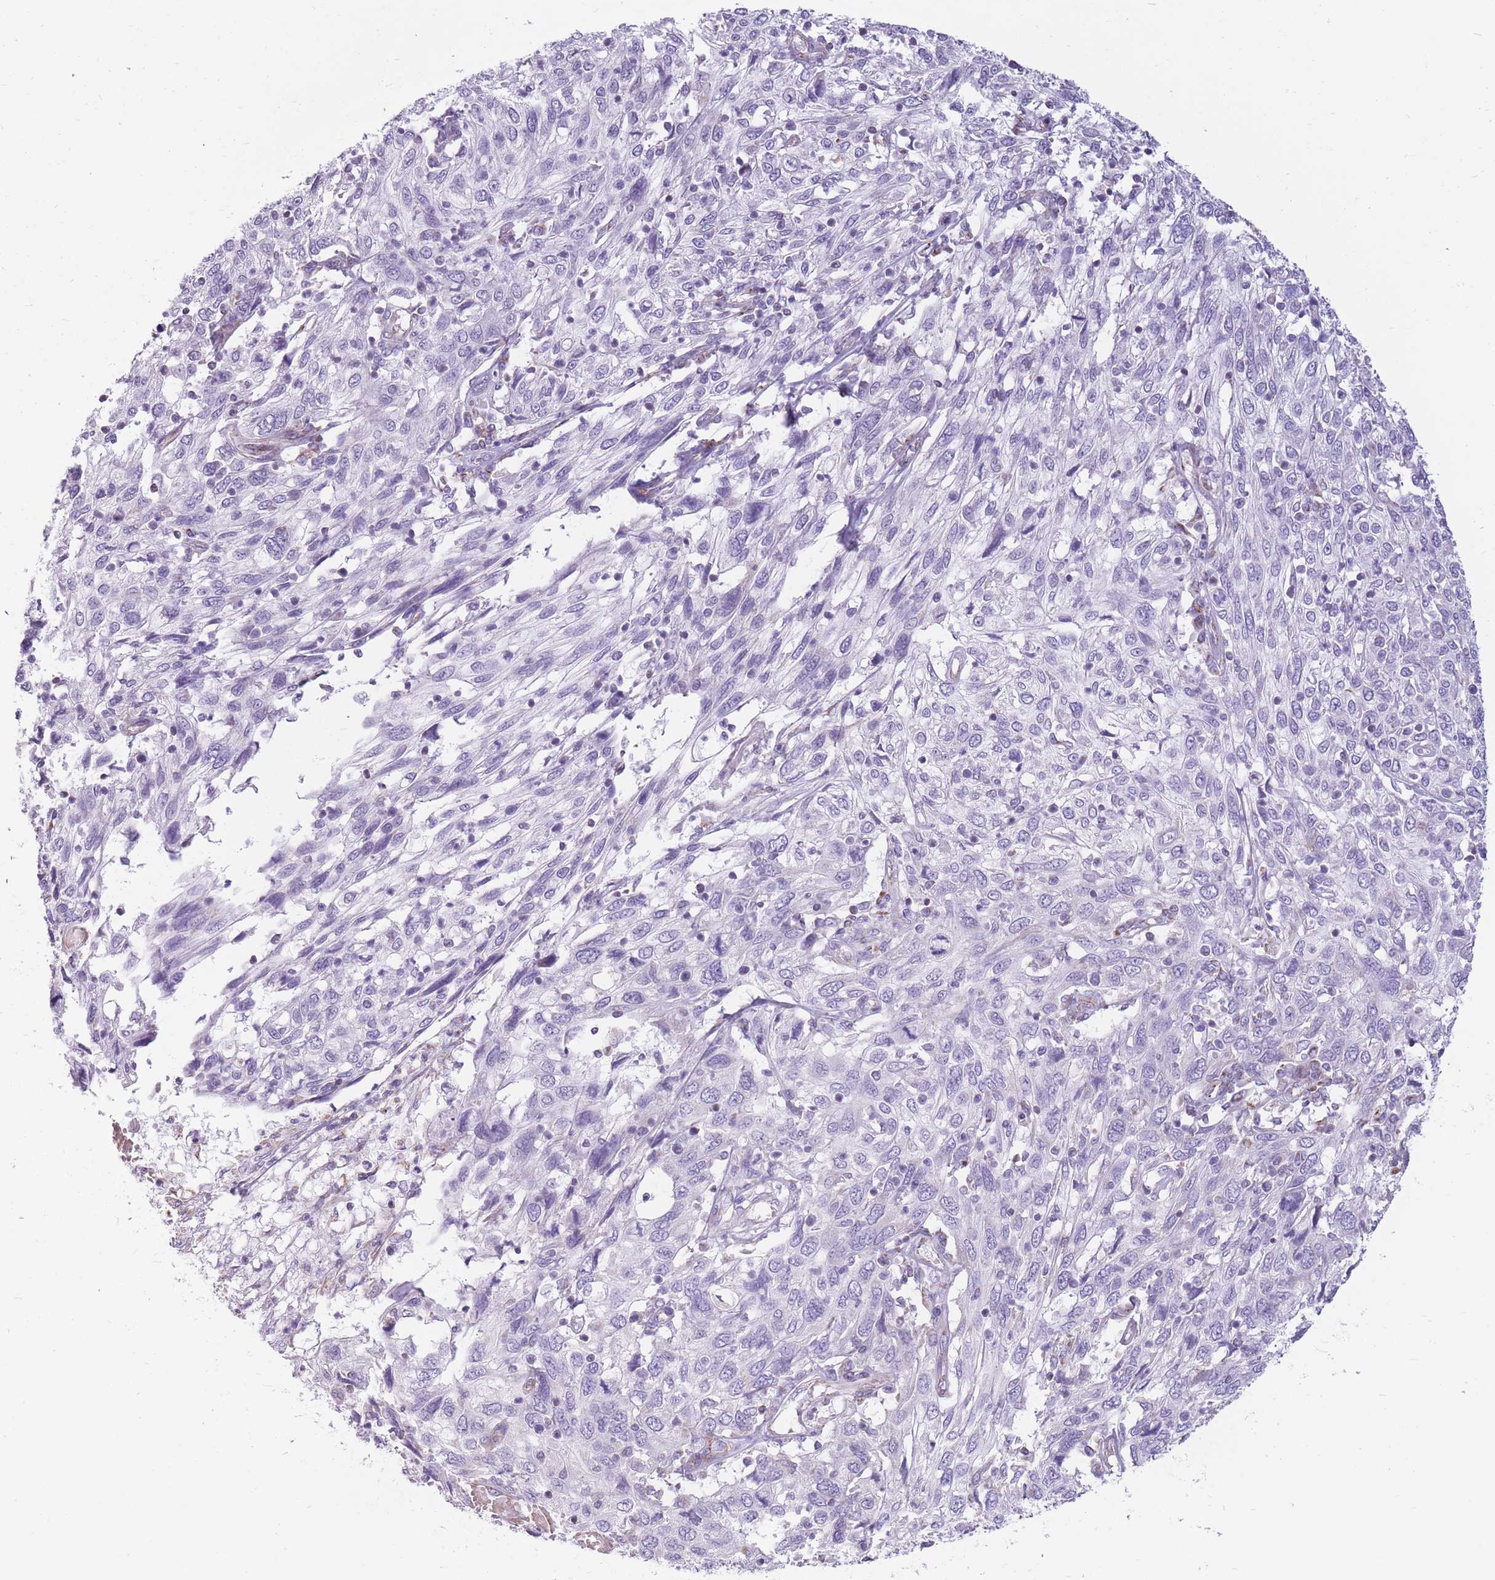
{"staining": {"intensity": "negative", "quantity": "none", "location": "none"}, "tissue": "cervical cancer", "cell_type": "Tumor cells", "image_type": "cancer", "snomed": [{"axis": "morphology", "description": "Squamous cell carcinoma, NOS"}, {"axis": "topography", "description": "Cervix"}], "caption": "This is a photomicrograph of IHC staining of squamous cell carcinoma (cervical), which shows no positivity in tumor cells.", "gene": "PCSK1", "patient": {"sex": "female", "age": 46}}